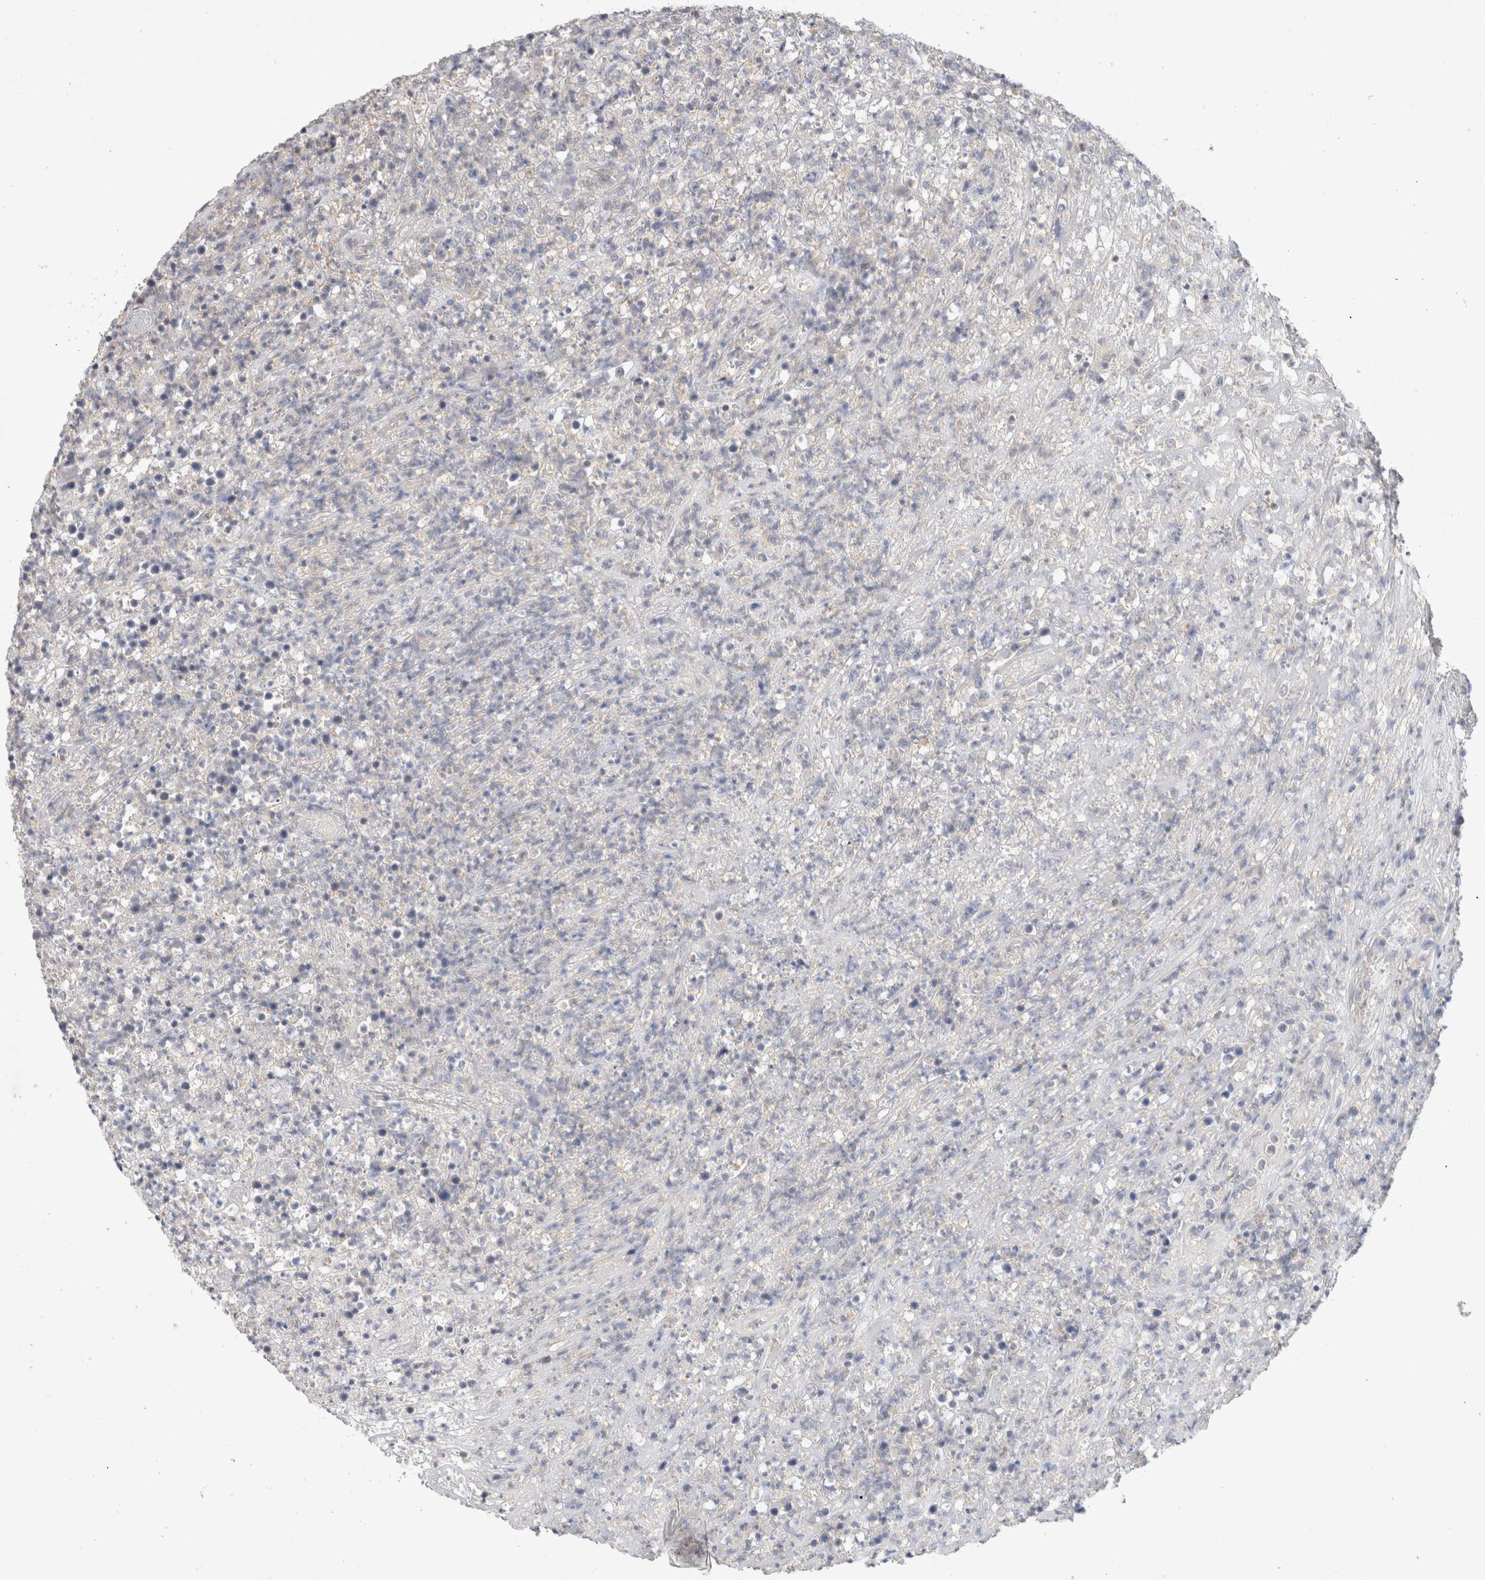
{"staining": {"intensity": "negative", "quantity": "none", "location": "none"}, "tissue": "lymphoma", "cell_type": "Tumor cells", "image_type": "cancer", "snomed": [{"axis": "morphology", "description": "Malignant lymphoma, non-Hodgkin's type, High grade"}, {"axis": "topography", "description": "Colon"}], "caption": "The histopathology image displays no significant expression in tumor cells of high-grade malignant lymphoma, non-Hodgkin's type.", "gene": "MPP2", "patient": {"sex": "female", "age": 53}}